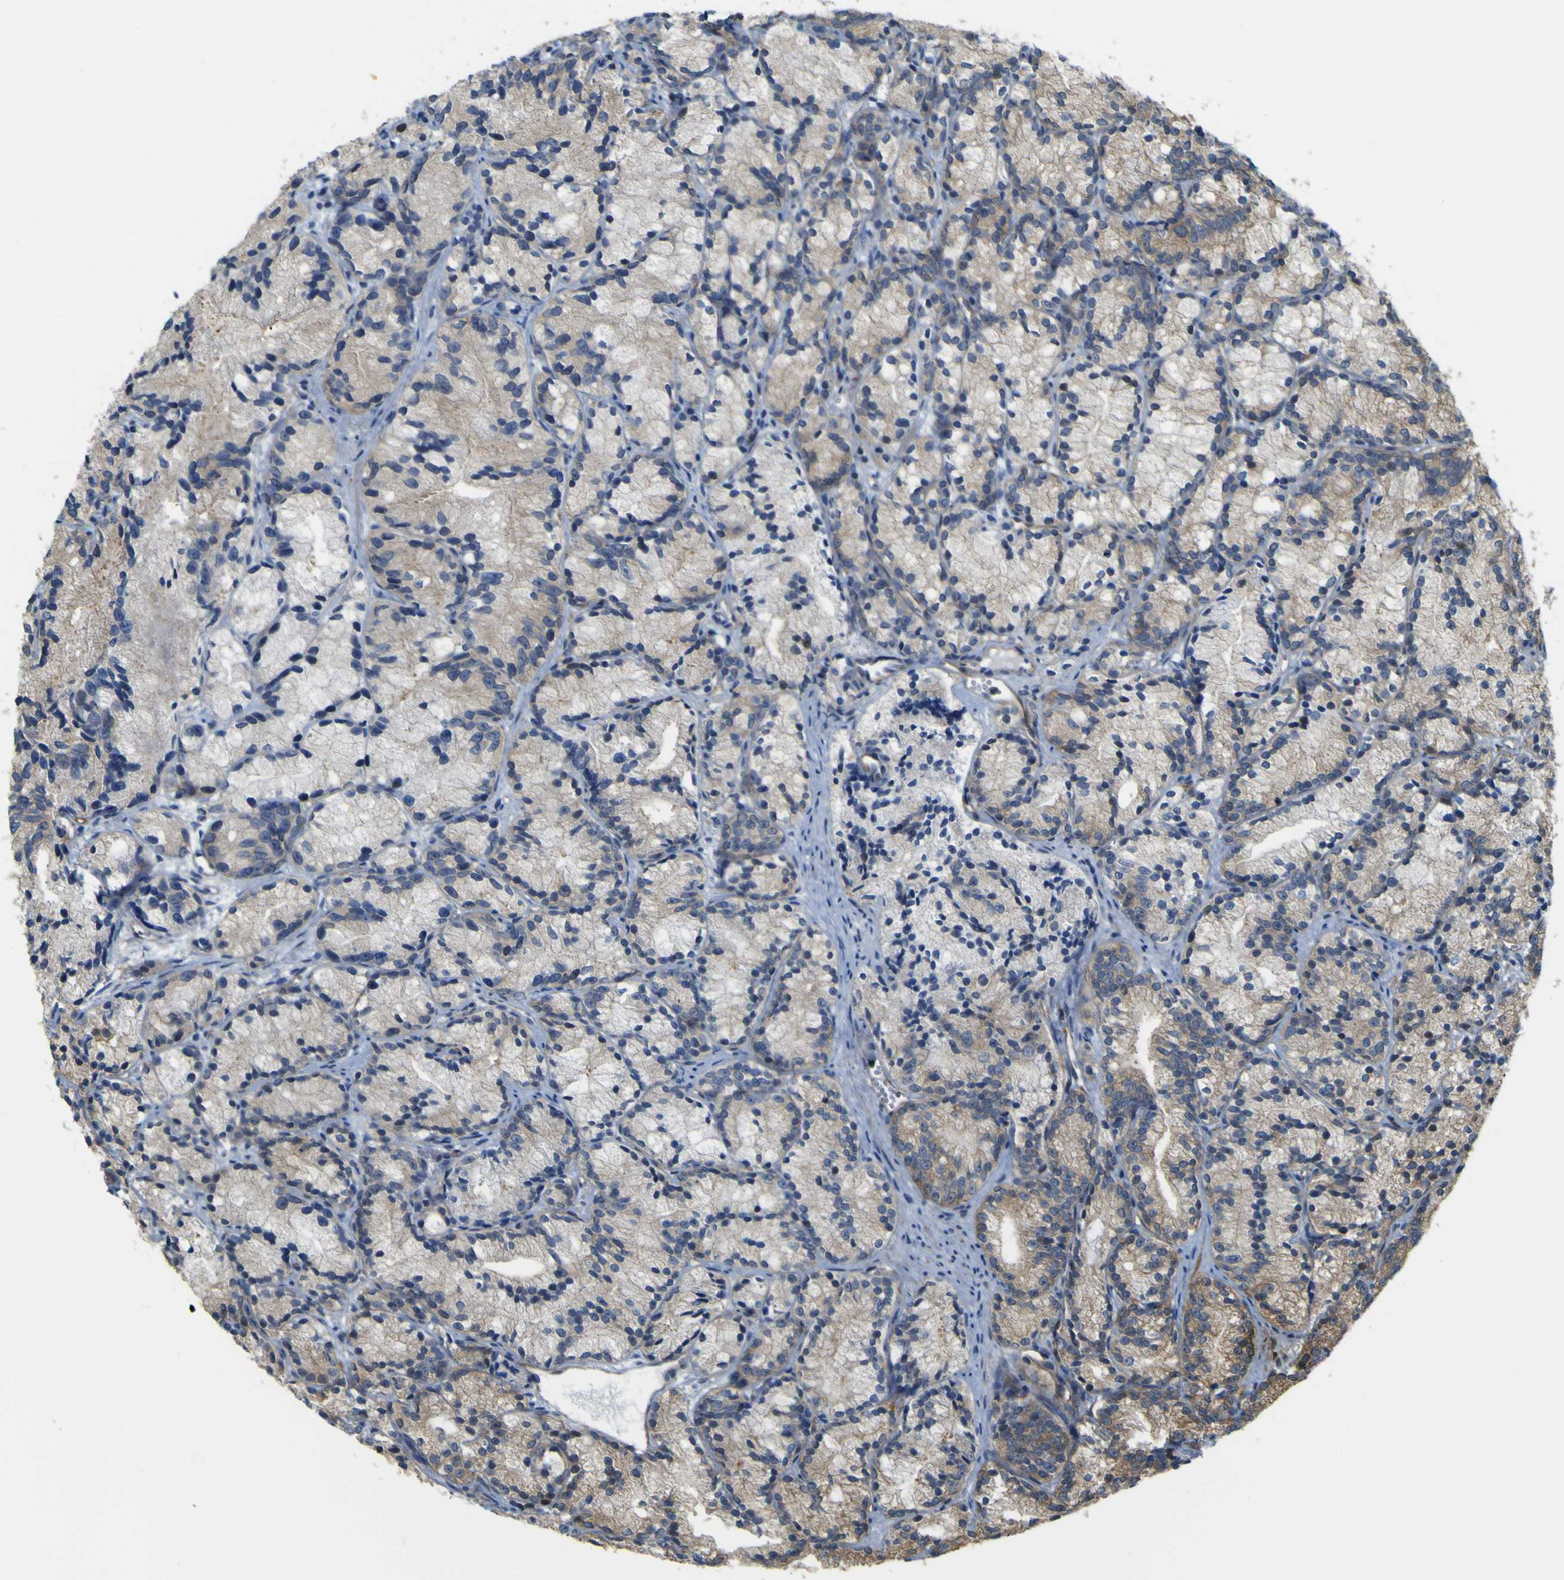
{"staining": {"intensity": "moderate", "quantity": "<25%", "location": "cytoplasmic/membranous"}, "tissue": "prostate cancer", "cell_type": "Tumor cells", "image_type": "cancer", "snomed": [{"axis": "morphology", "description": "Adenocarcinoma, Low grade"}, {"axis": "topography", "description": "Prostate"}], "caption": "Prostate adenocarcinoma (low-grade) stained for a protein (brown) displays moderate cytoplasmic/membranous positive expression in about <25% of tumor cells.", "gene": "JPH1", "patient": {"sex": "male", "age": 89}}